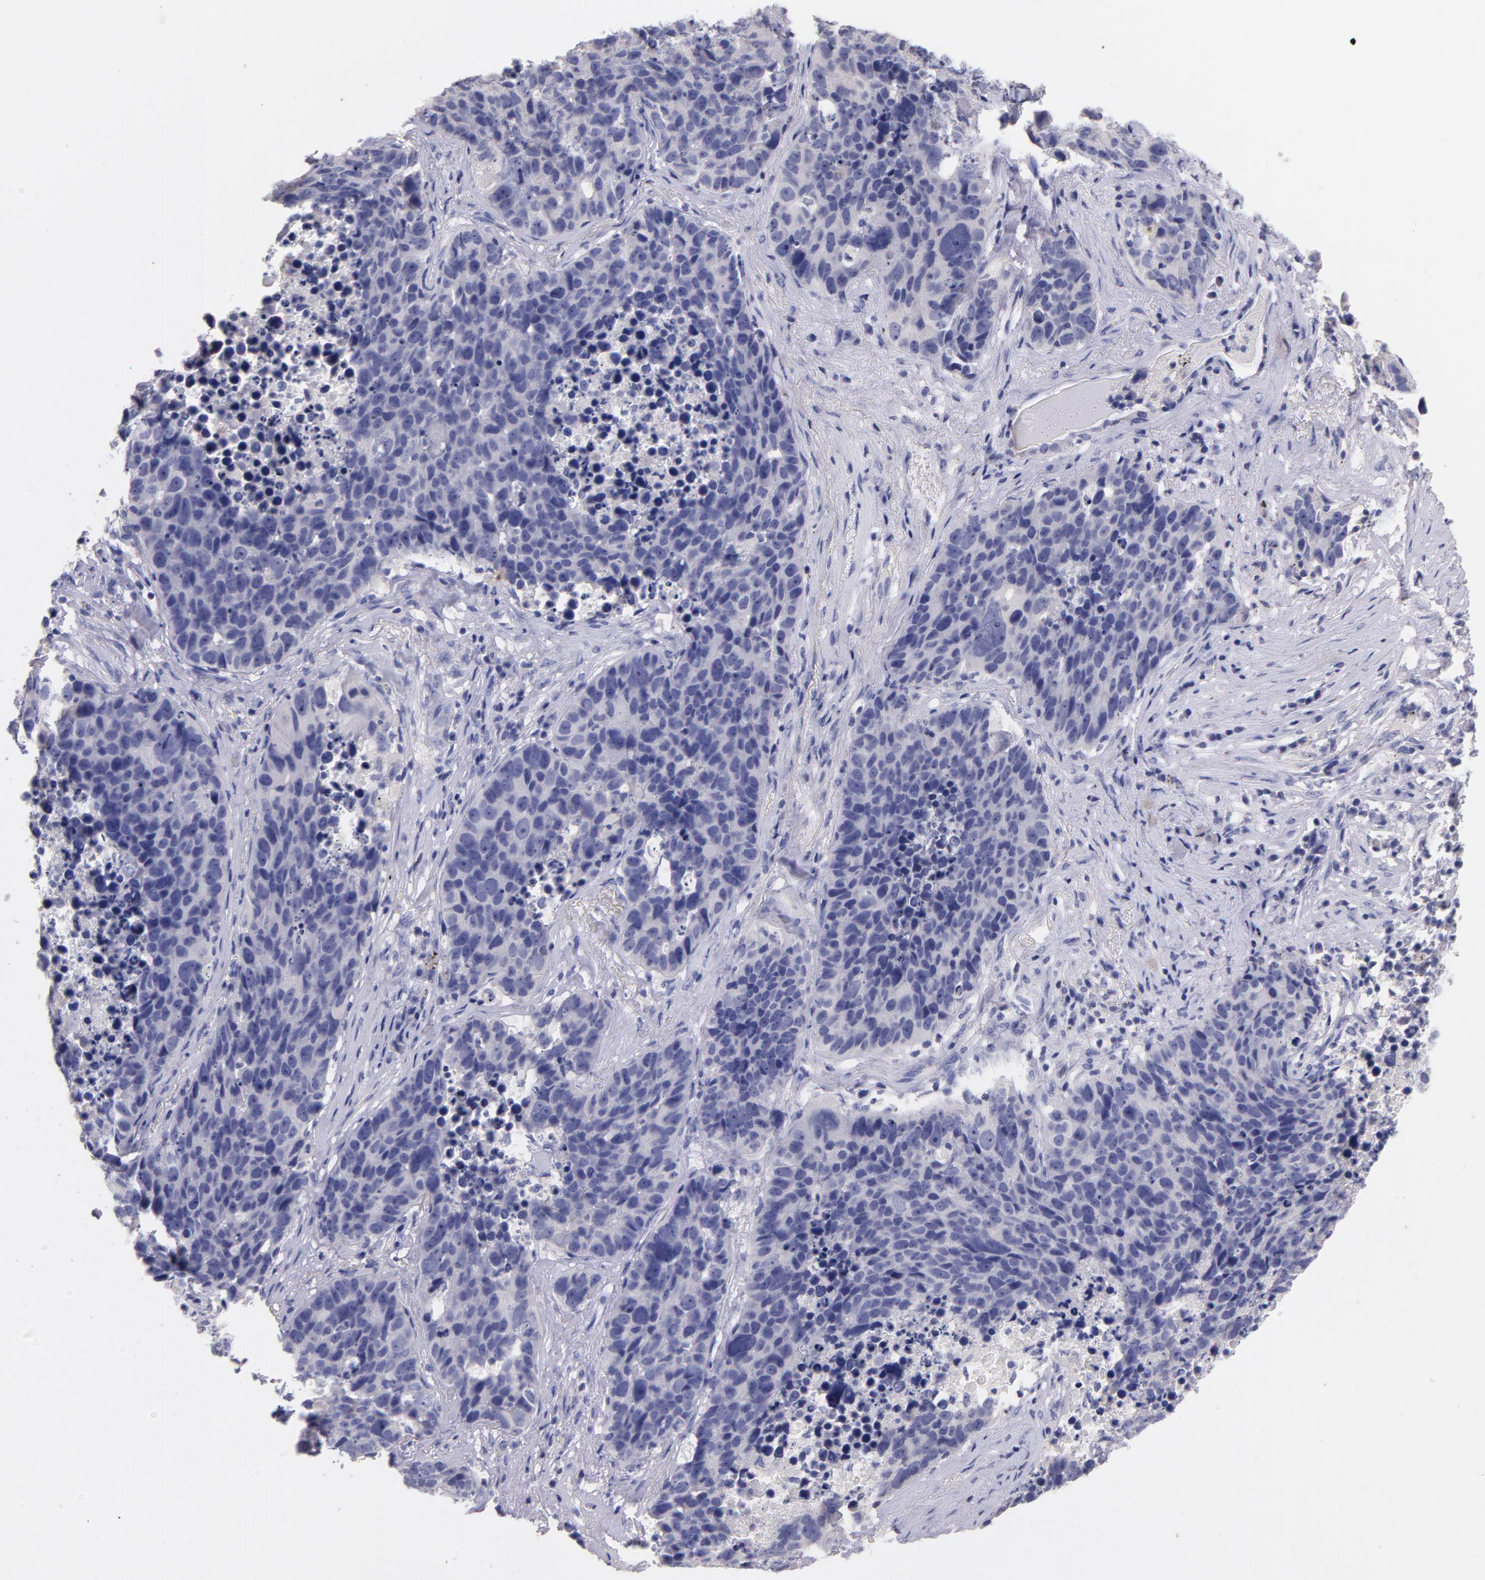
{"staining": {"intensity": "negative", "quantity": "none", "location": "none"}, "tissue": "lung cancer", "cell_type": "Tumor cells", "image_type": "cancer", "snomed": [{"axis": "morphology", "description": "Carcinoid, malignant, NOS"}, {"axis": "topography", "description": "Lung"}], "caption": "Human lung cancer (carcinoid (malignant)) stained for a protein using immunohistochemistry demonstrates no expression in tumor cells.", "gene": "CD44", "patient": {"sex": "male", "age": 60}}